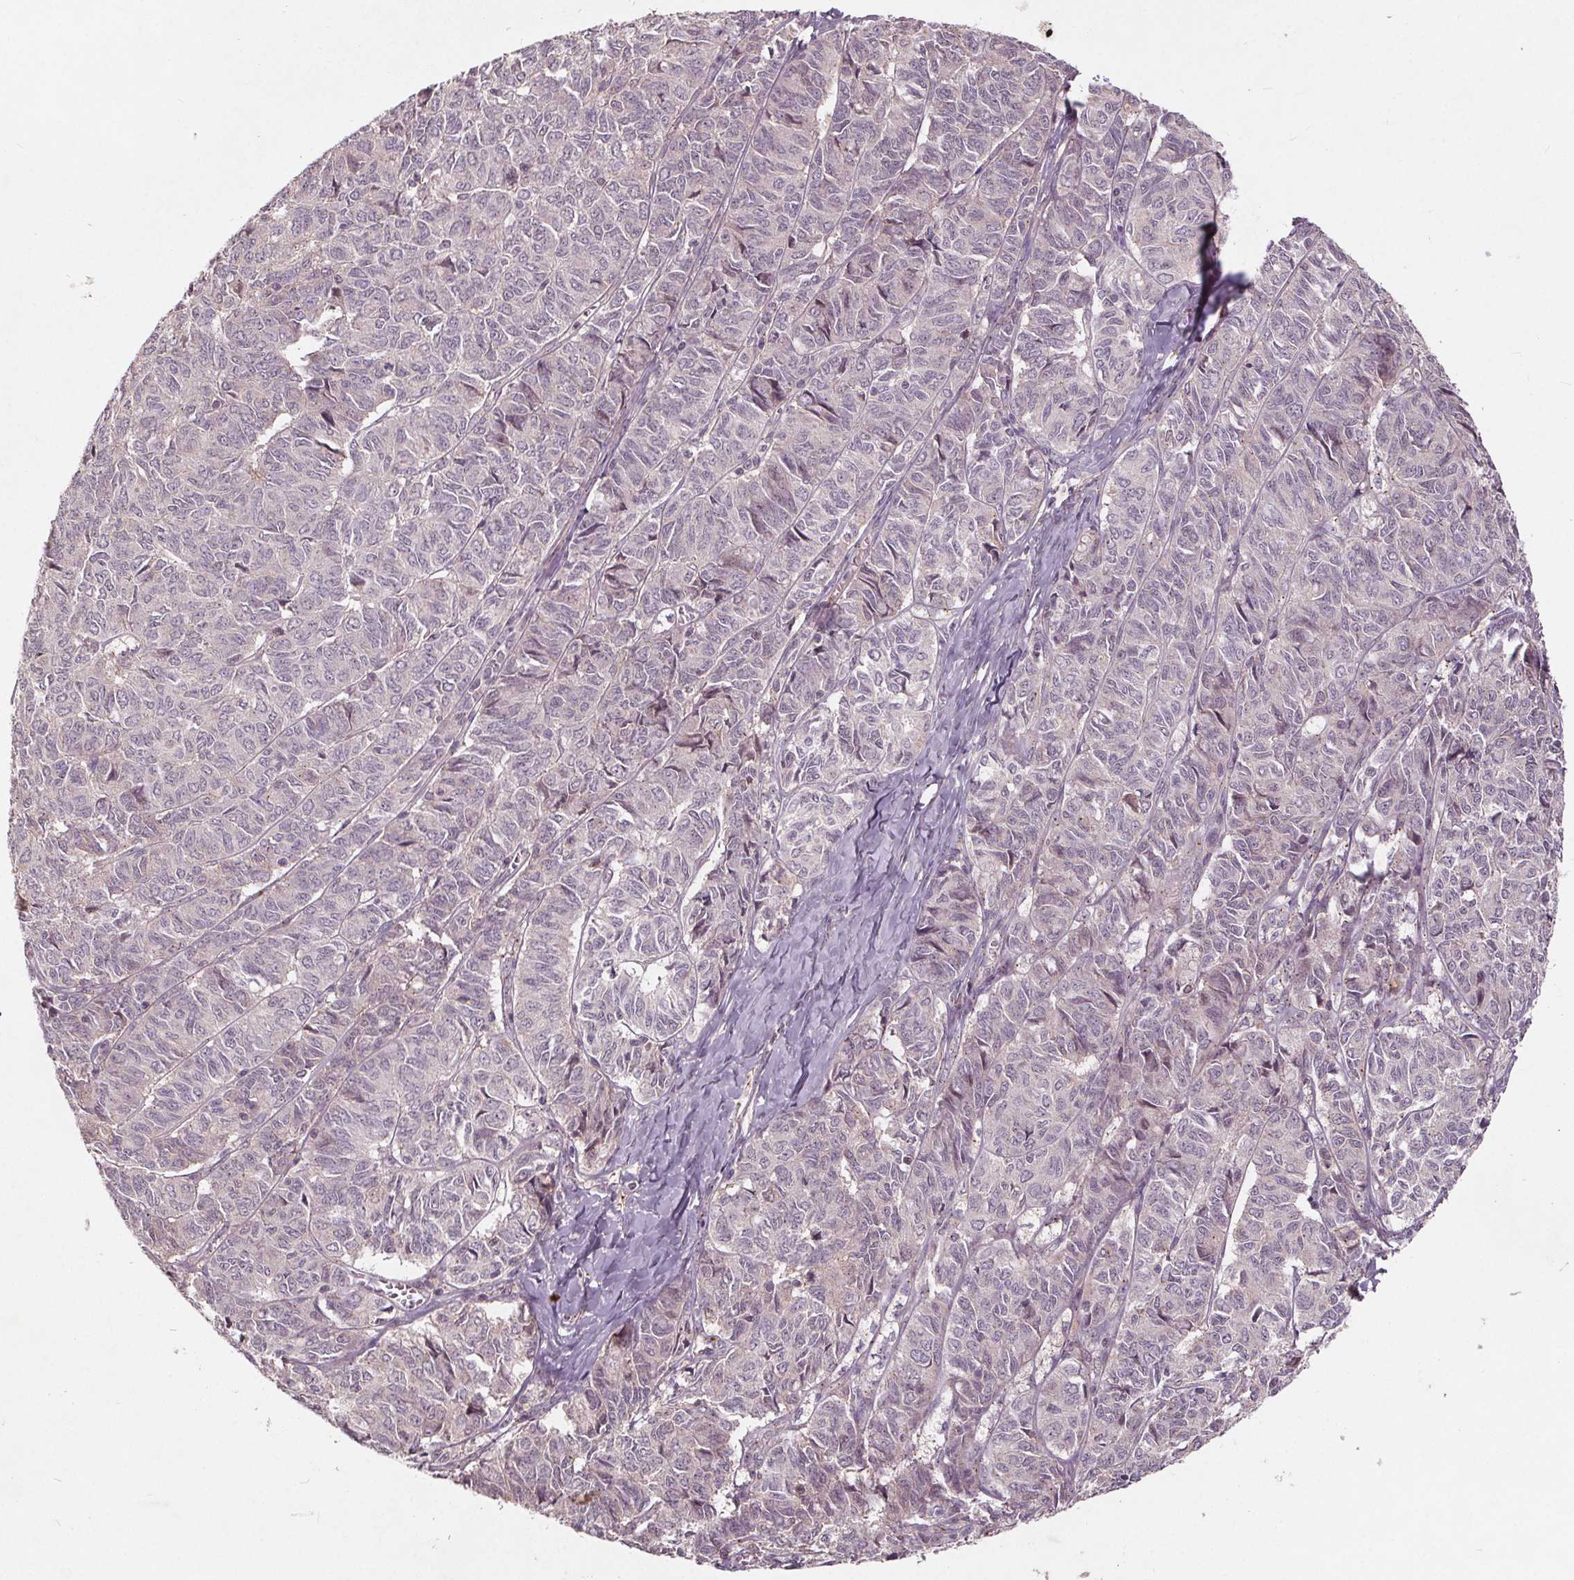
{"staining": {"intensity": "negative", "quantity": "none", "location": "none"}, "tissue": "ovarian cancer", "cell_type": "Tumor cells", "image_type": "cancer", "snomed": [{"axis": "morphology", "description": "Carcinoma, endometroid"}, {"axis": "topography", "description": "Ovary"}], "caption": "Tumor cells are negative for brown protein staining in ovarian endometroid carcinoma. The staining was performed using DAB (3,3'-diaminobenzidine) to visualize the protein expression in brown, while the nuclei were stained in blue with hematoxylin (Magnification: 20x).", "gene": "CSNK1G2", "patient": {"sex": "female", "age": 80}}